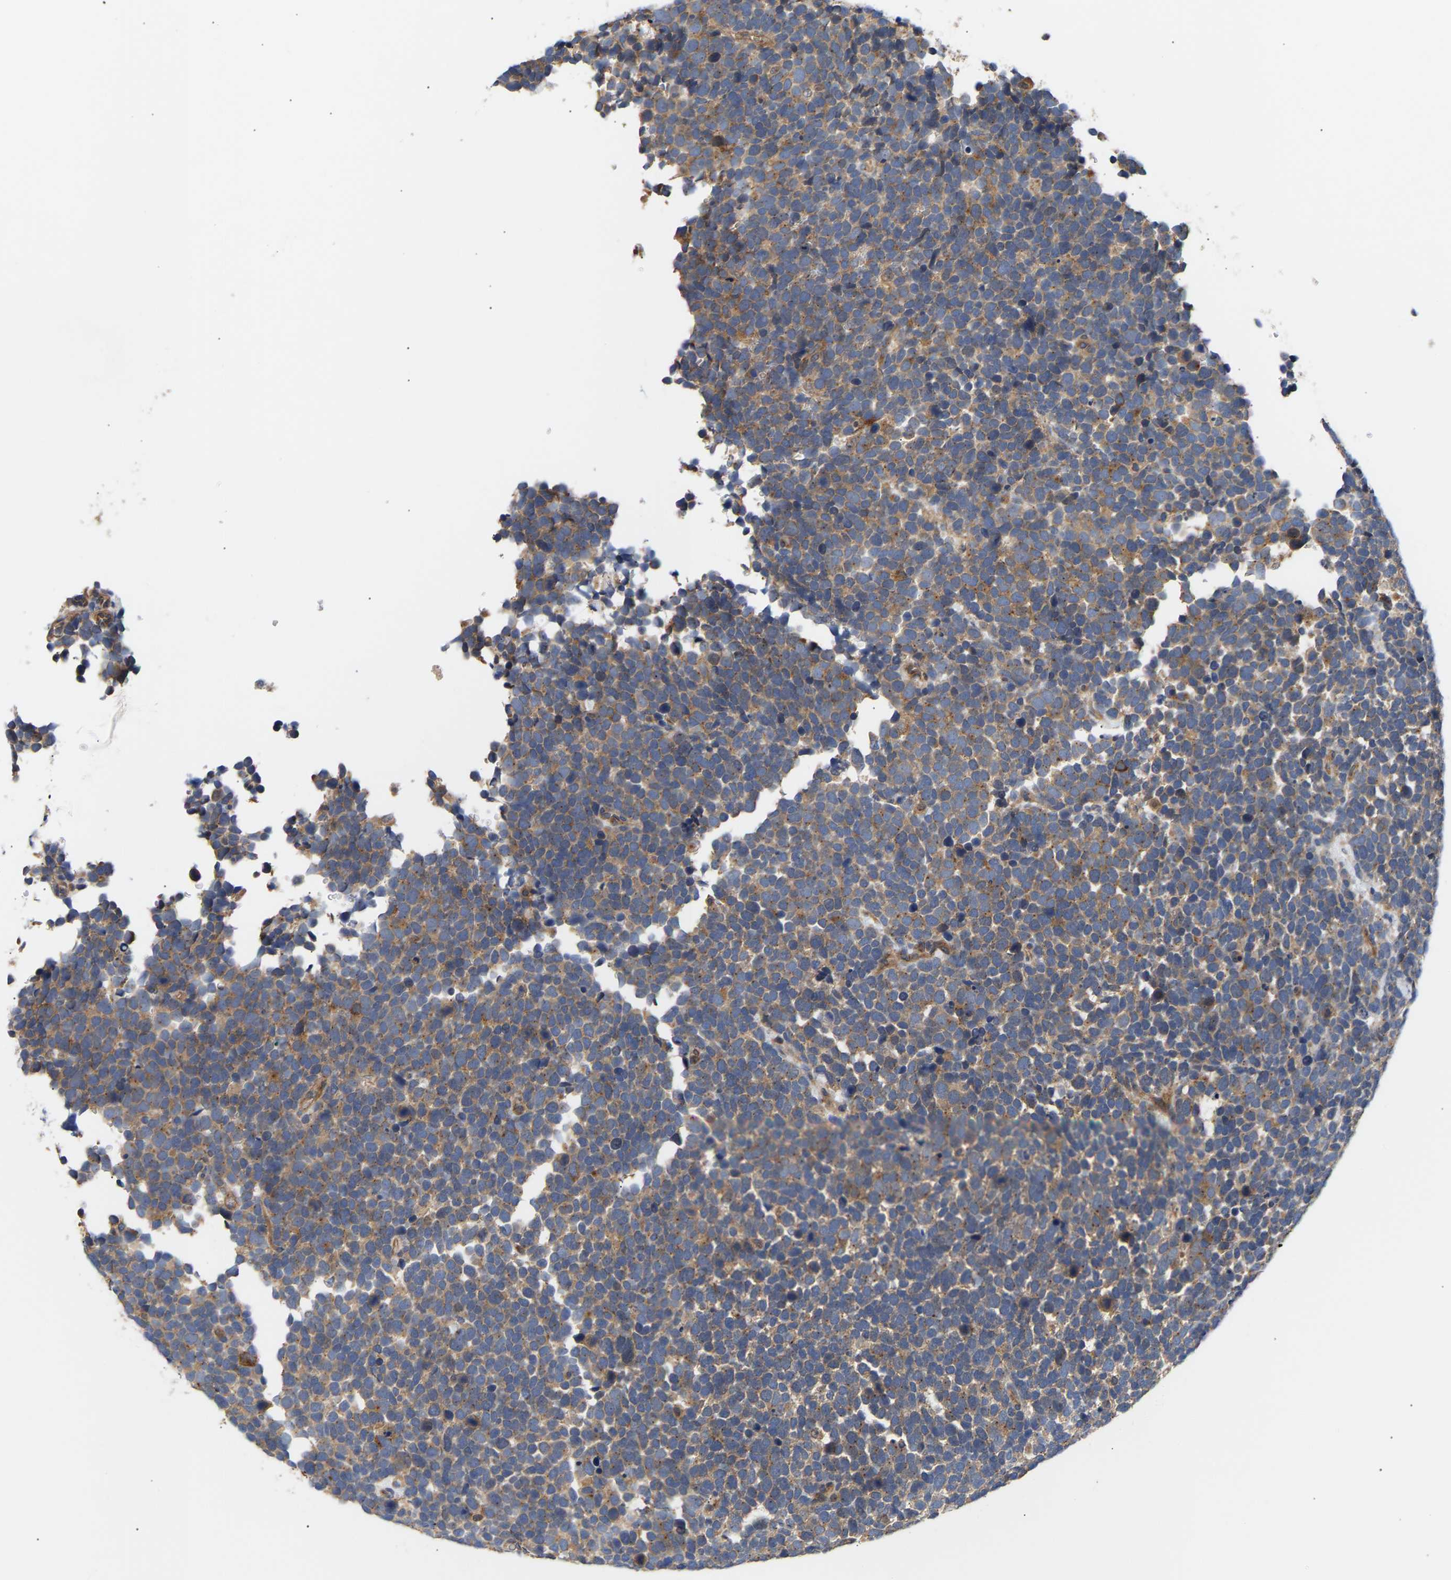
{"staining": {"intensity": "moderate", "quantity": "25%-75%", "location": "cytoplasmic/membranous"}, "tissue": "urothelial cancer", "cell_type": "Tumor cells", "image_type": "cancer", "snomed": [{"axis": "morphology", "description": "Urothelial carcinoma, High grade"}, {"axis": "topography", "description": "Urinary bladder"}], "caption": "Protein staining by IHC shows moderate cytoplasmic/membranous positivity in approximately 25%-75% of tumor cells in urothelial cancer. The protein of interest is stained brown, and the nuclei are stained in blue (DAB (3,3'-diaminobenzidine) IHC with brightfield microscopy, high magnification).", "gene": "KASH5", "patient": {"sex": "female", "age": 82}}